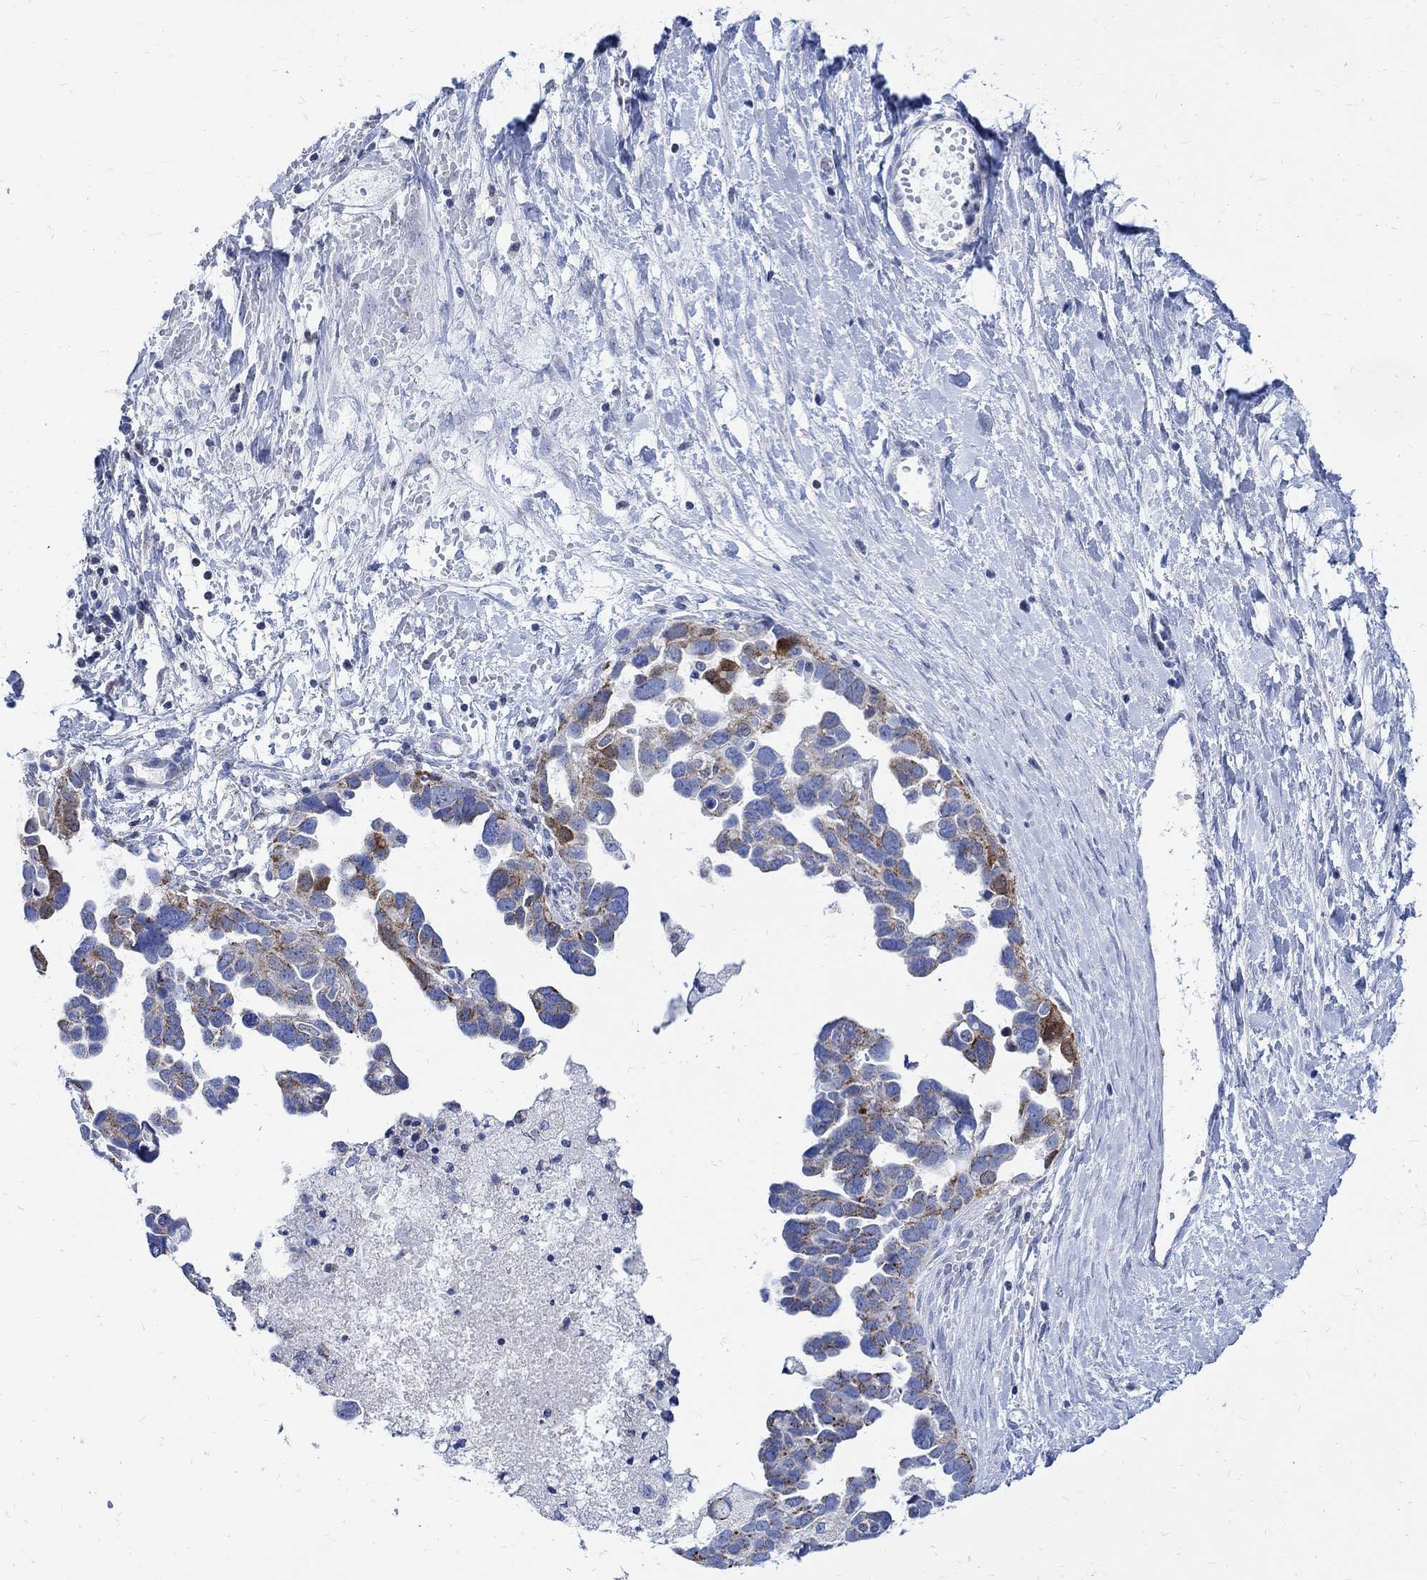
{"staining": {"intensity": "strong", "quantity": "<25%", "location": "cytoplasmic/membranous"}, "tissue": "ovarian cancer", "cell_type": "Tumor cells", "image_type": "cancer", "snomed": [{"axis": "morphology", "description": "Cystadenocarcinoma, serous, NOS"}, {"axis": "topography", "description": "Ovary"}], "caption": "Immunohistochemistry staining of ovarian serous cystadenocarcinoma, which shows medium levels of strong cytoplasmic/membranous staining in approximately <25% of tumor cells indicating strong cytoplasmic/membranous protein expression. The staining was performed using DAB (3,3'-diaminobenzidine) (brown) for protein detection and nuclei were counterstained in hematoxylin (blue).", "gene": "CPLX2", "patient": {"sex": "female", "age": 54}}